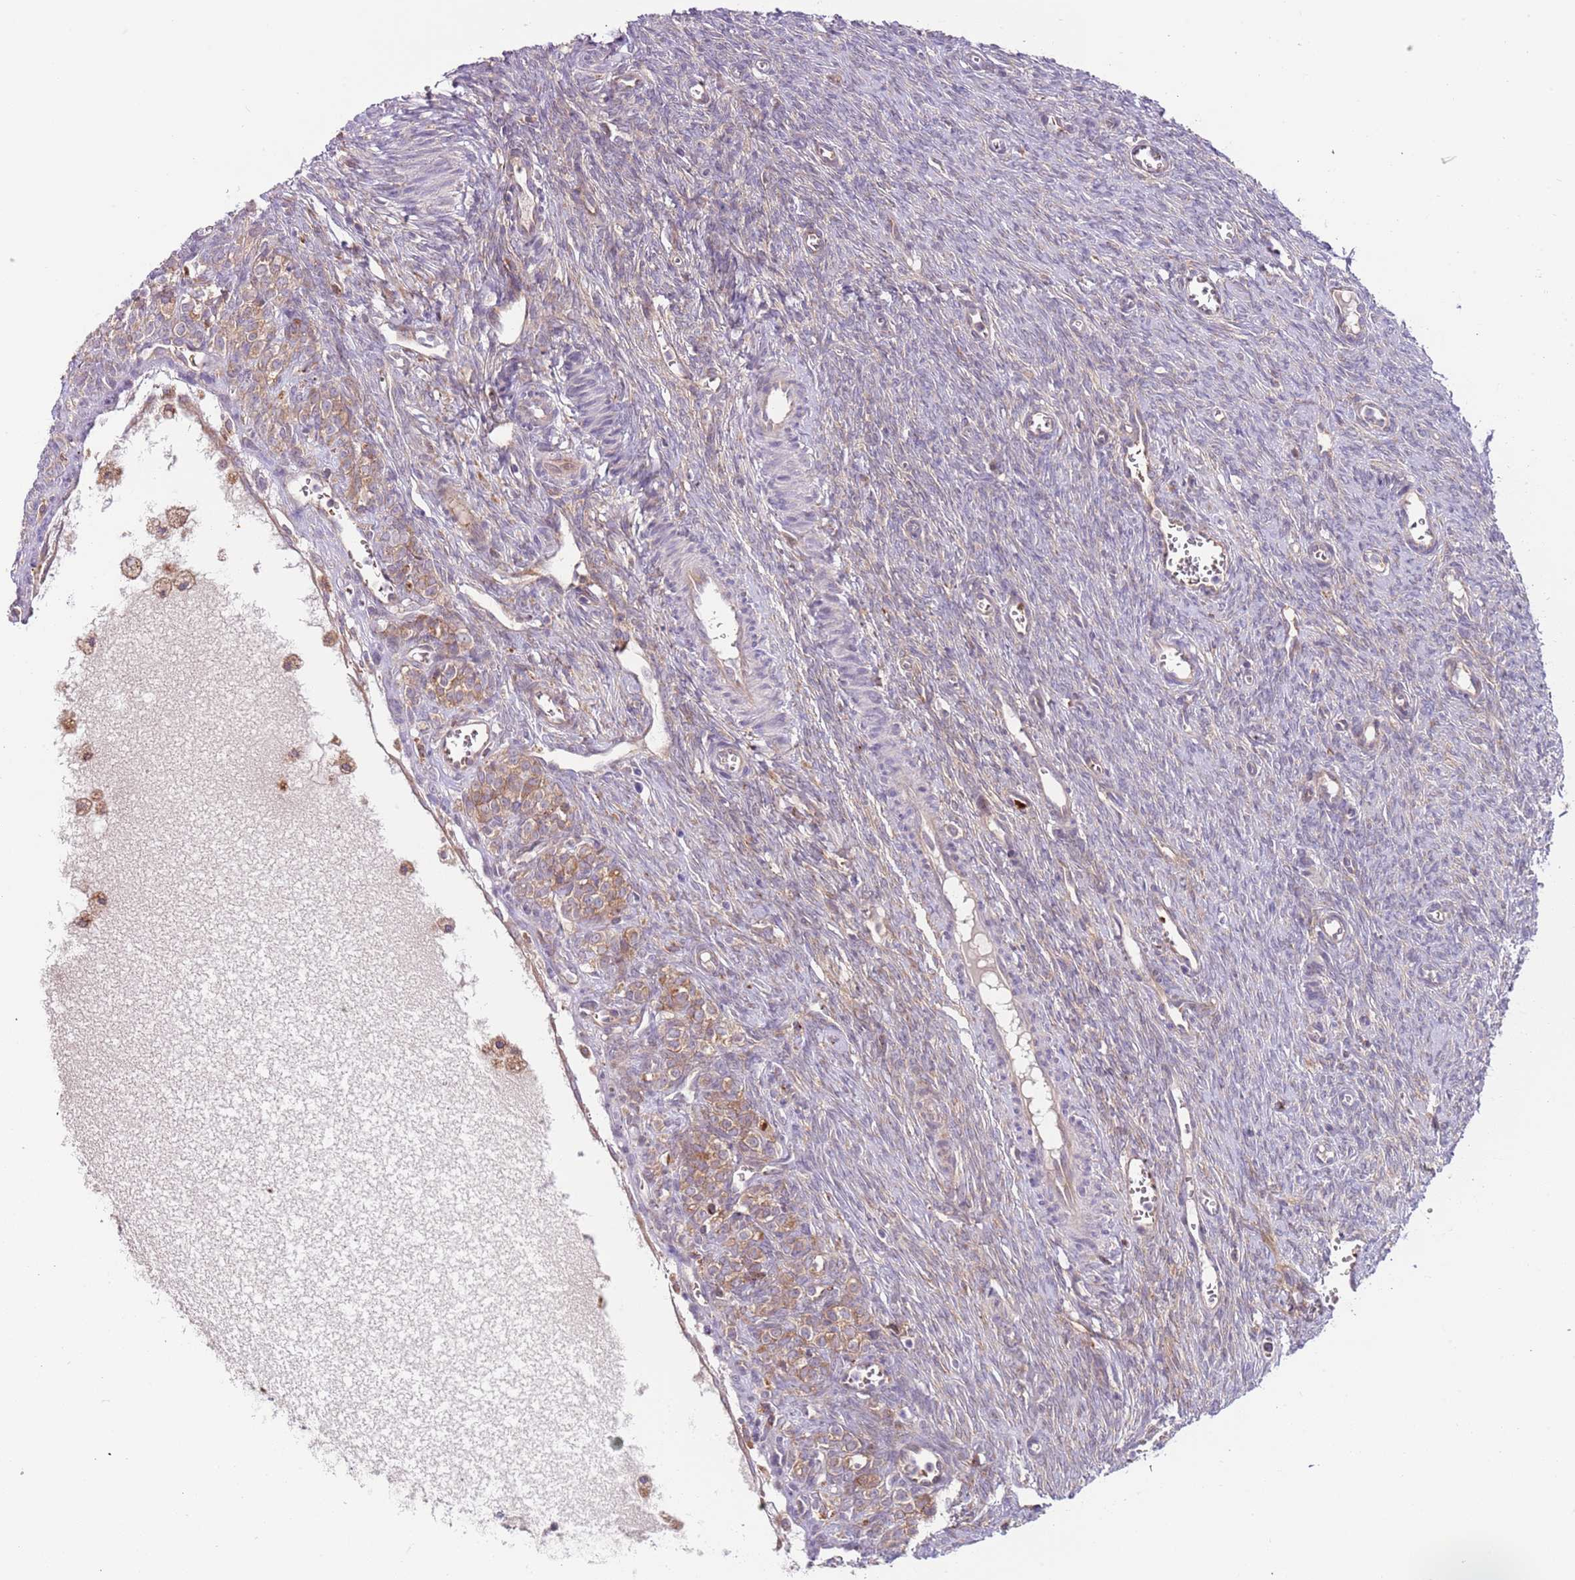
{"staining": {"intensity": "moderate", "quantity": ">75%", "location": "cytoplasmic/membranous"}, "tissue": "ovary", "cell_type": "Follicle cells", "image_type": "normal", "snomed": [{"axis": "morphology", "description": "Normal tissue, NOS"}, {"axis": "topography", "description": "Ovary"}], "caption": "Moderate cytoplasmic/membranous protein expression is present in about >75% of follicle cells in ovary. (Brightfield microscopy of DAB IHC at high magnification).", "gene": "VWCE", "patient": {"sex": "female", "age": 44}}